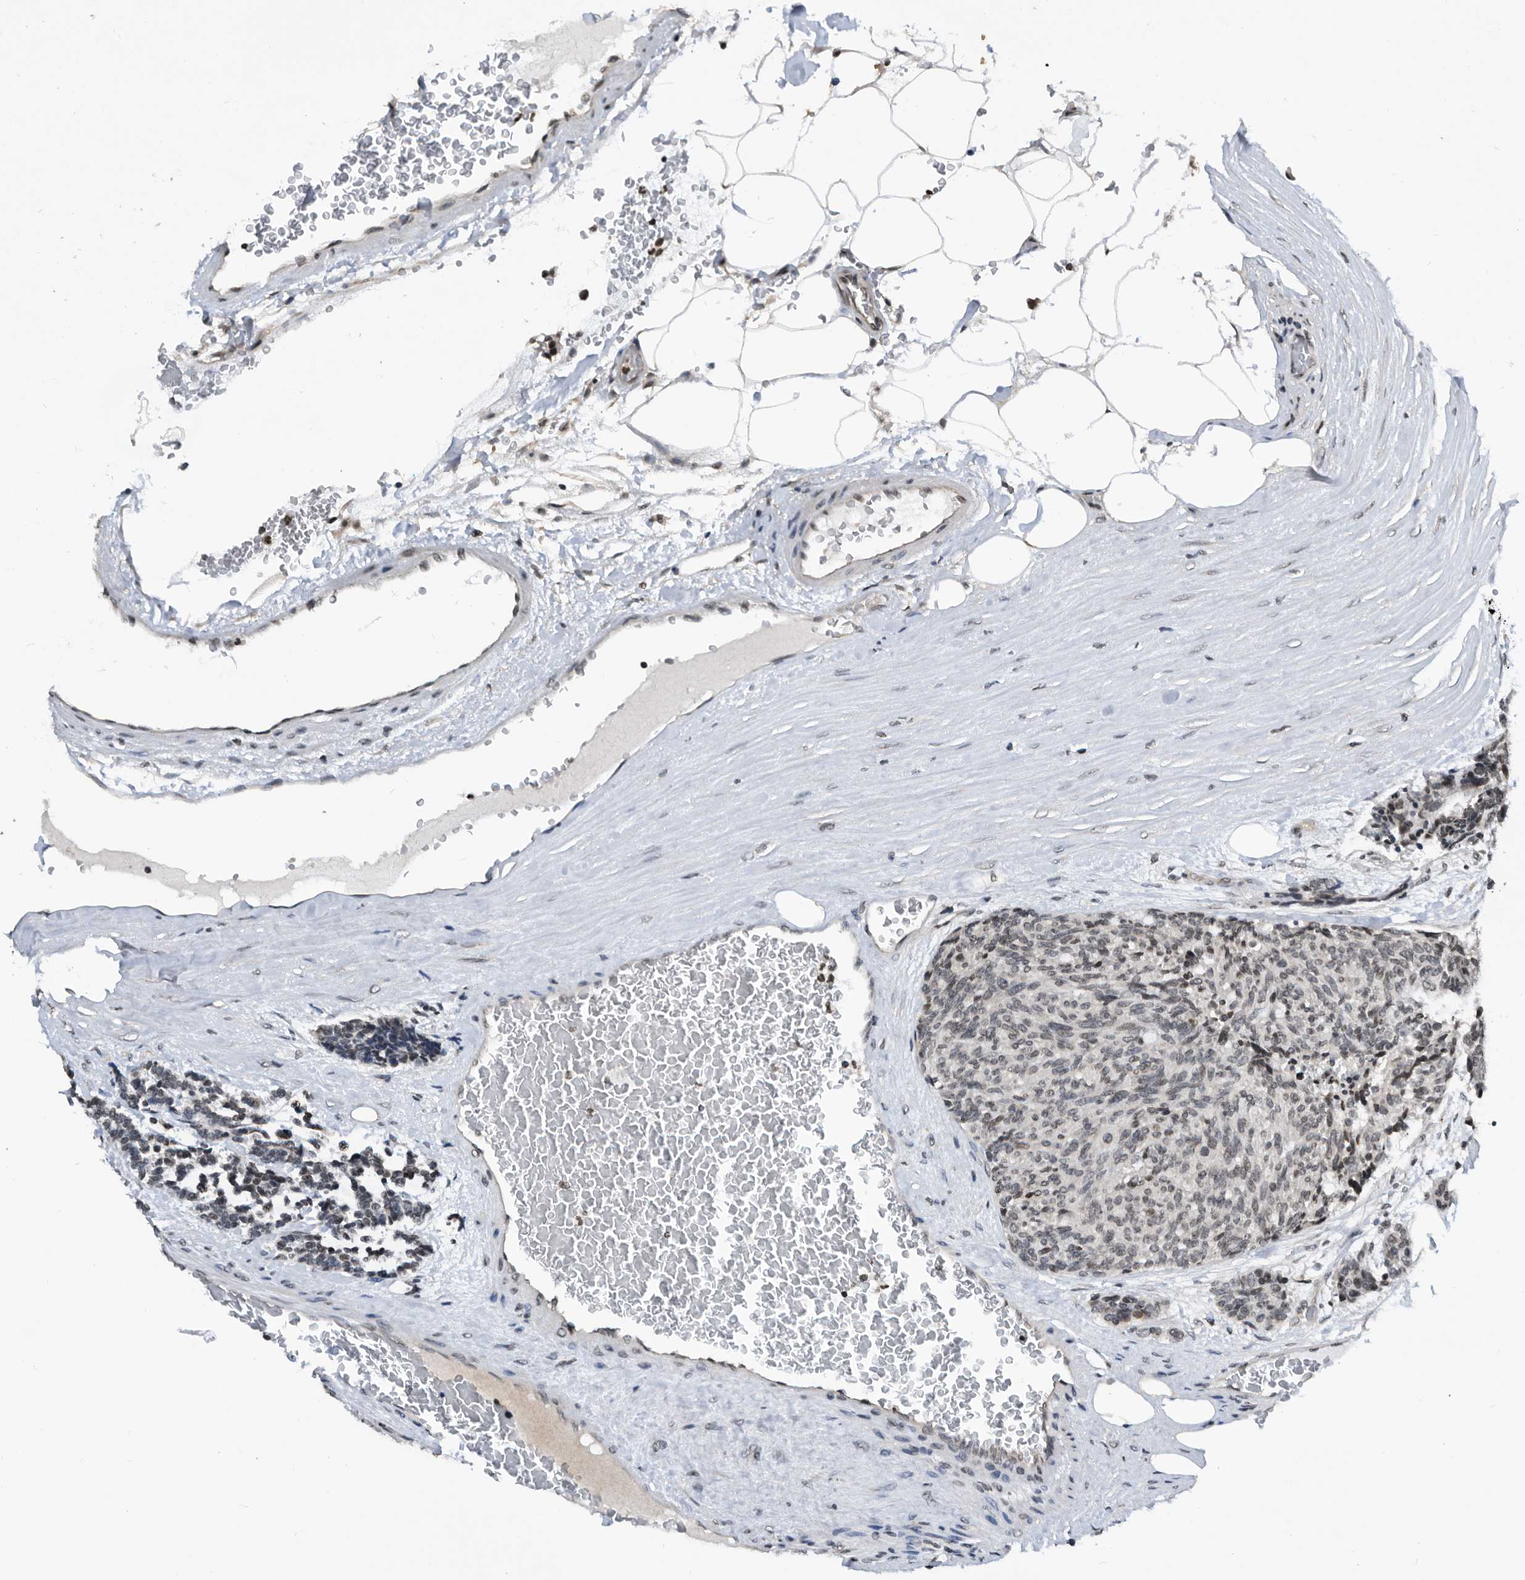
{"staining": {"intensity": "weak", "quantity": "25%-75%", "location": "nuclear"}, "tissue": "carcinoid", "cell_type": "Tumor cells", "image_type": "cancer", "snomed": [{"axis": "morphology", "description": "Carcinoid, malignant, NOS"}, {"axis": "topography", "description": "Pancreas"}], "caption": "Human carcinoid (malignant) stained with a protein marker reveals weak staining in tumor cells.", "gene": "SNRNP48", "patient": {"sex": "female", "age": 54}}